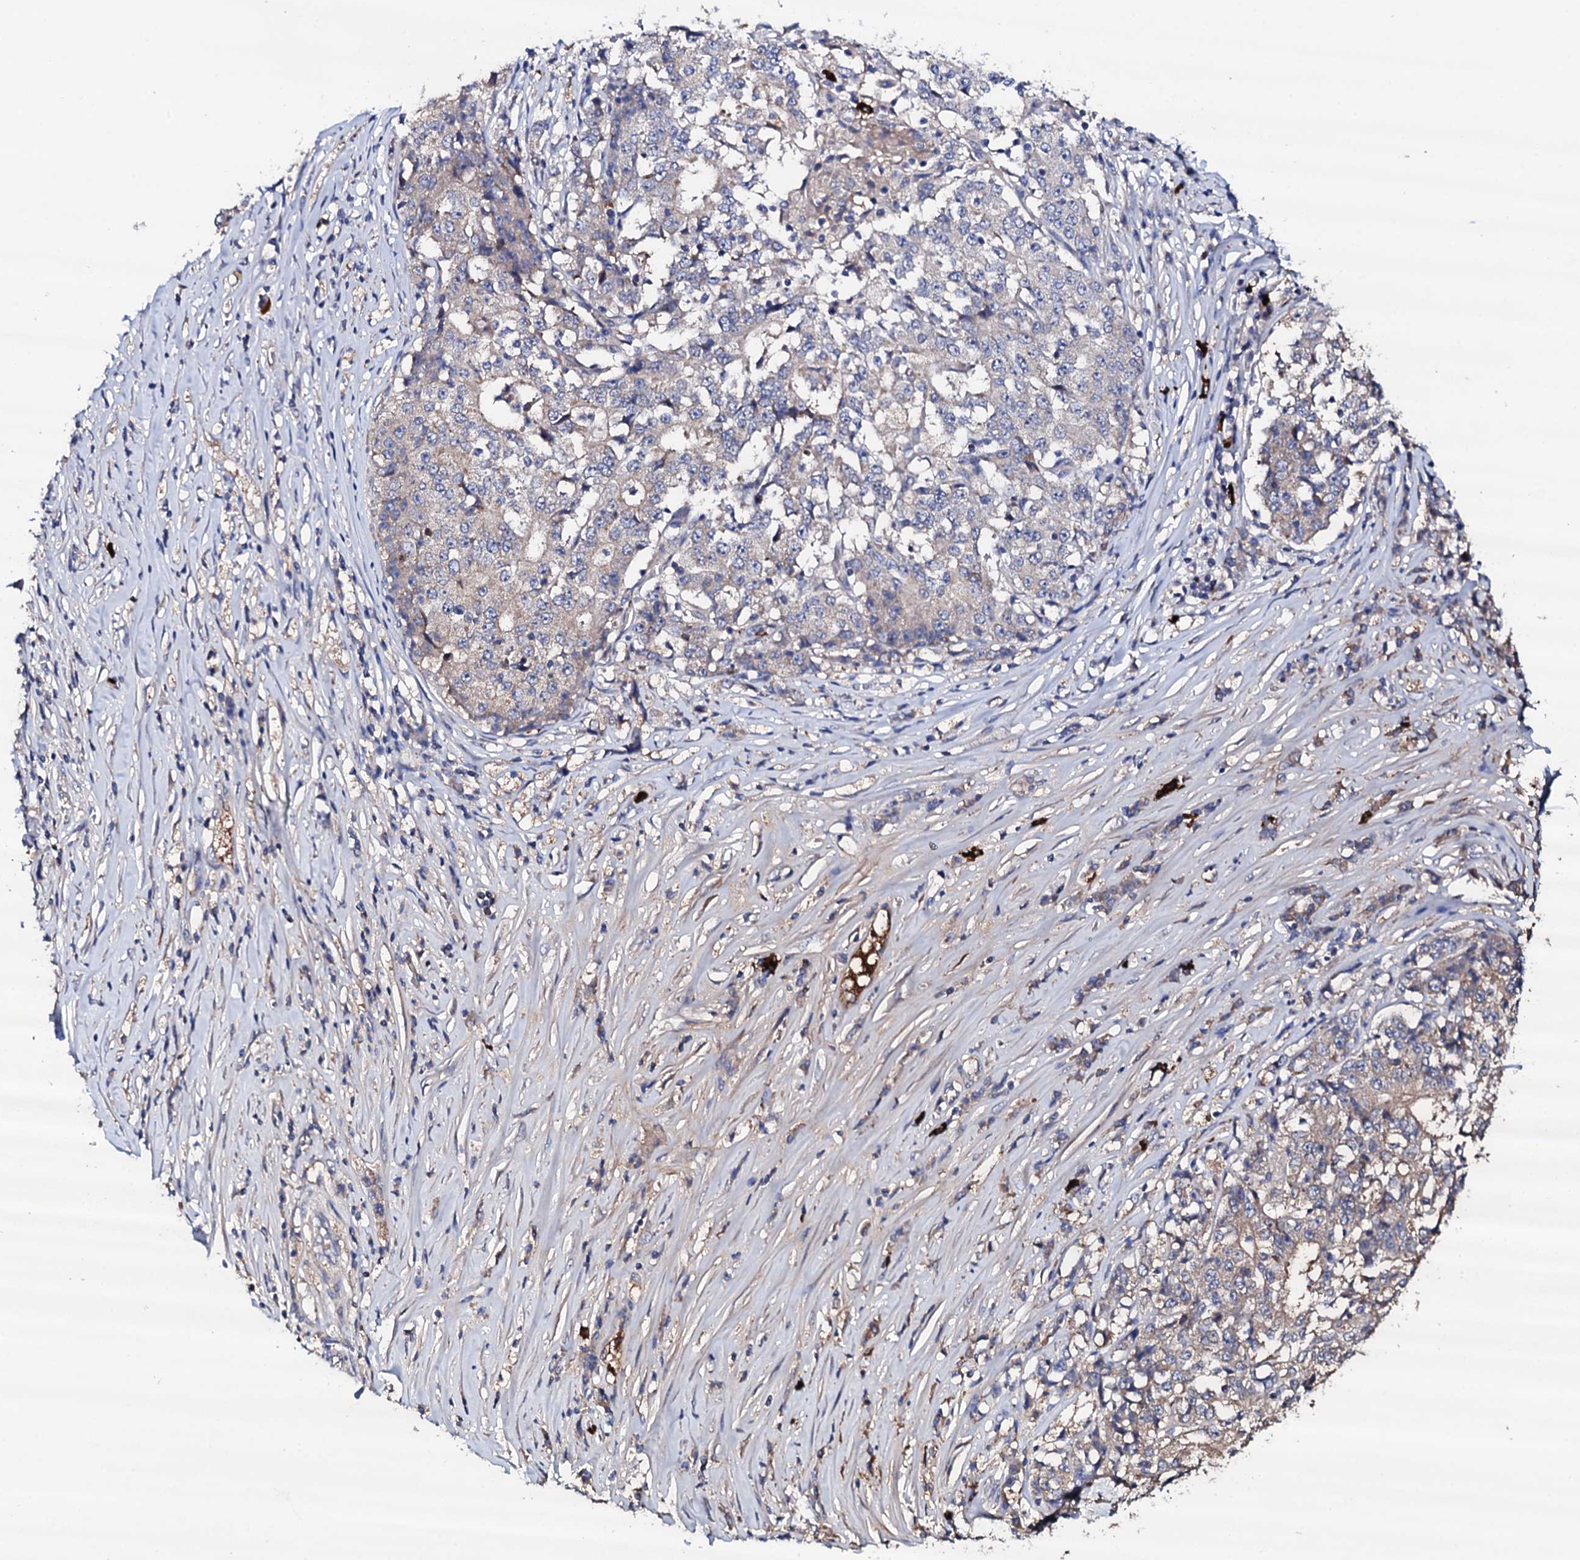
{"staining": {"intensity": "weak", "quantity": "<25%", "location": "cytoplasmic/membranous"}, "tissue": "stomach cancer", "cell_type": "Tumor cells", "image_type": "cancer", "snomed": [{"axis": "morphology", "description": "Adenocarcinoma, NOS"}, {"axis": "topography", "description": "Stomach"}], "caption": "IHC of human stomach cancer exhibits no staining in tumor cells.", "gene": "TCAF2", "patient": {"sex": "male", "age": 59}}